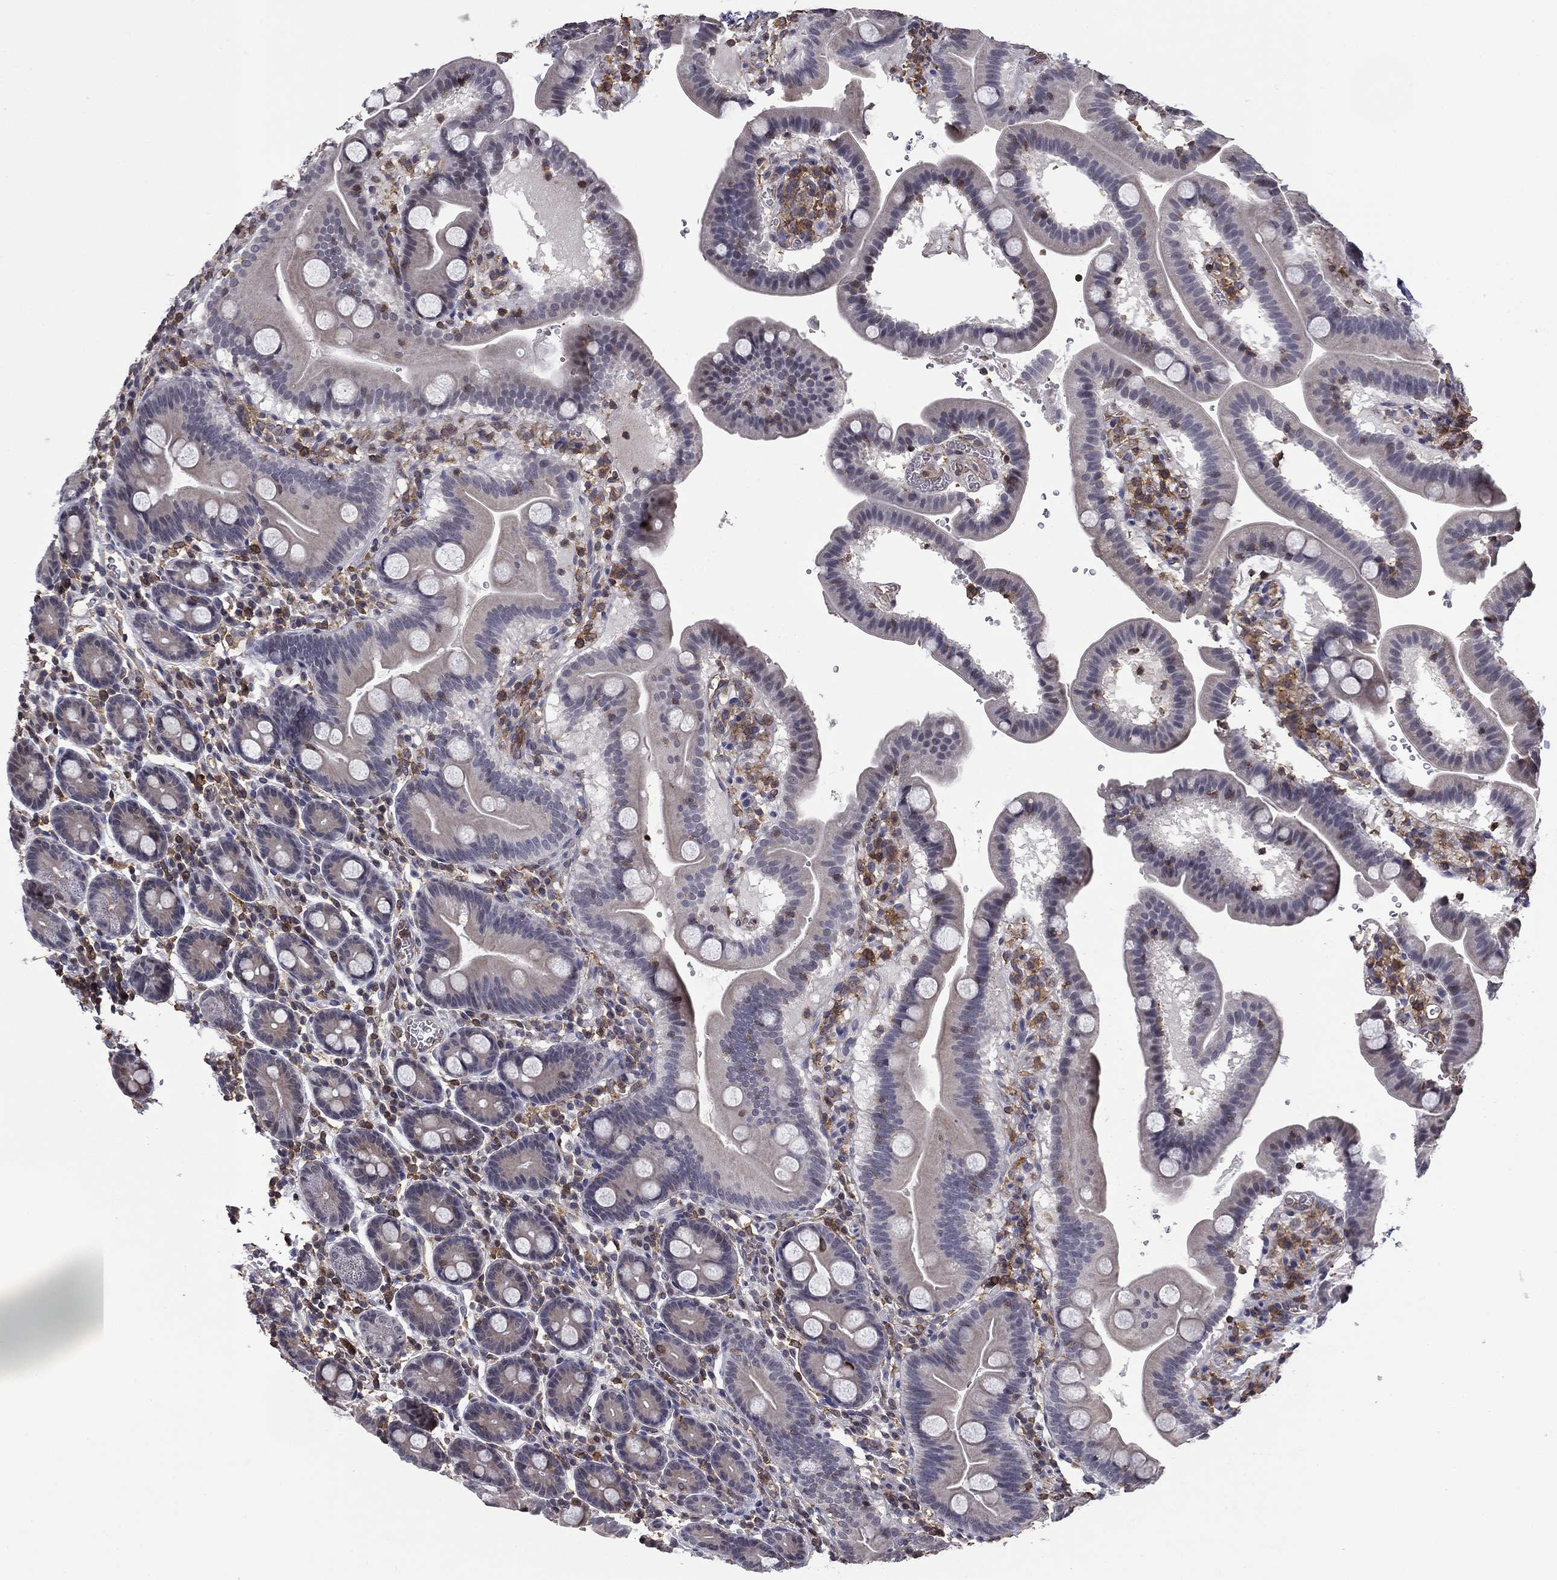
{"staining": {"intensity": "negative", "quantity": "none", "location": "none"}, "tissue": "duodenum", "cell_type": "Glandular cells", "image_type": "normal", "snomed": [{"axis": "morphology", "description": "Normal tissue, NOS"}, {"axis": "topography", "description": "Duodenum"}], "caption": "High power microscopy image of an immunohistochemistry (IHC) image of benign duodenum, revealing no significant staining in glandular cells.", "gene": "PLCB2", "patient": {"sex": "male", "age": 59}}